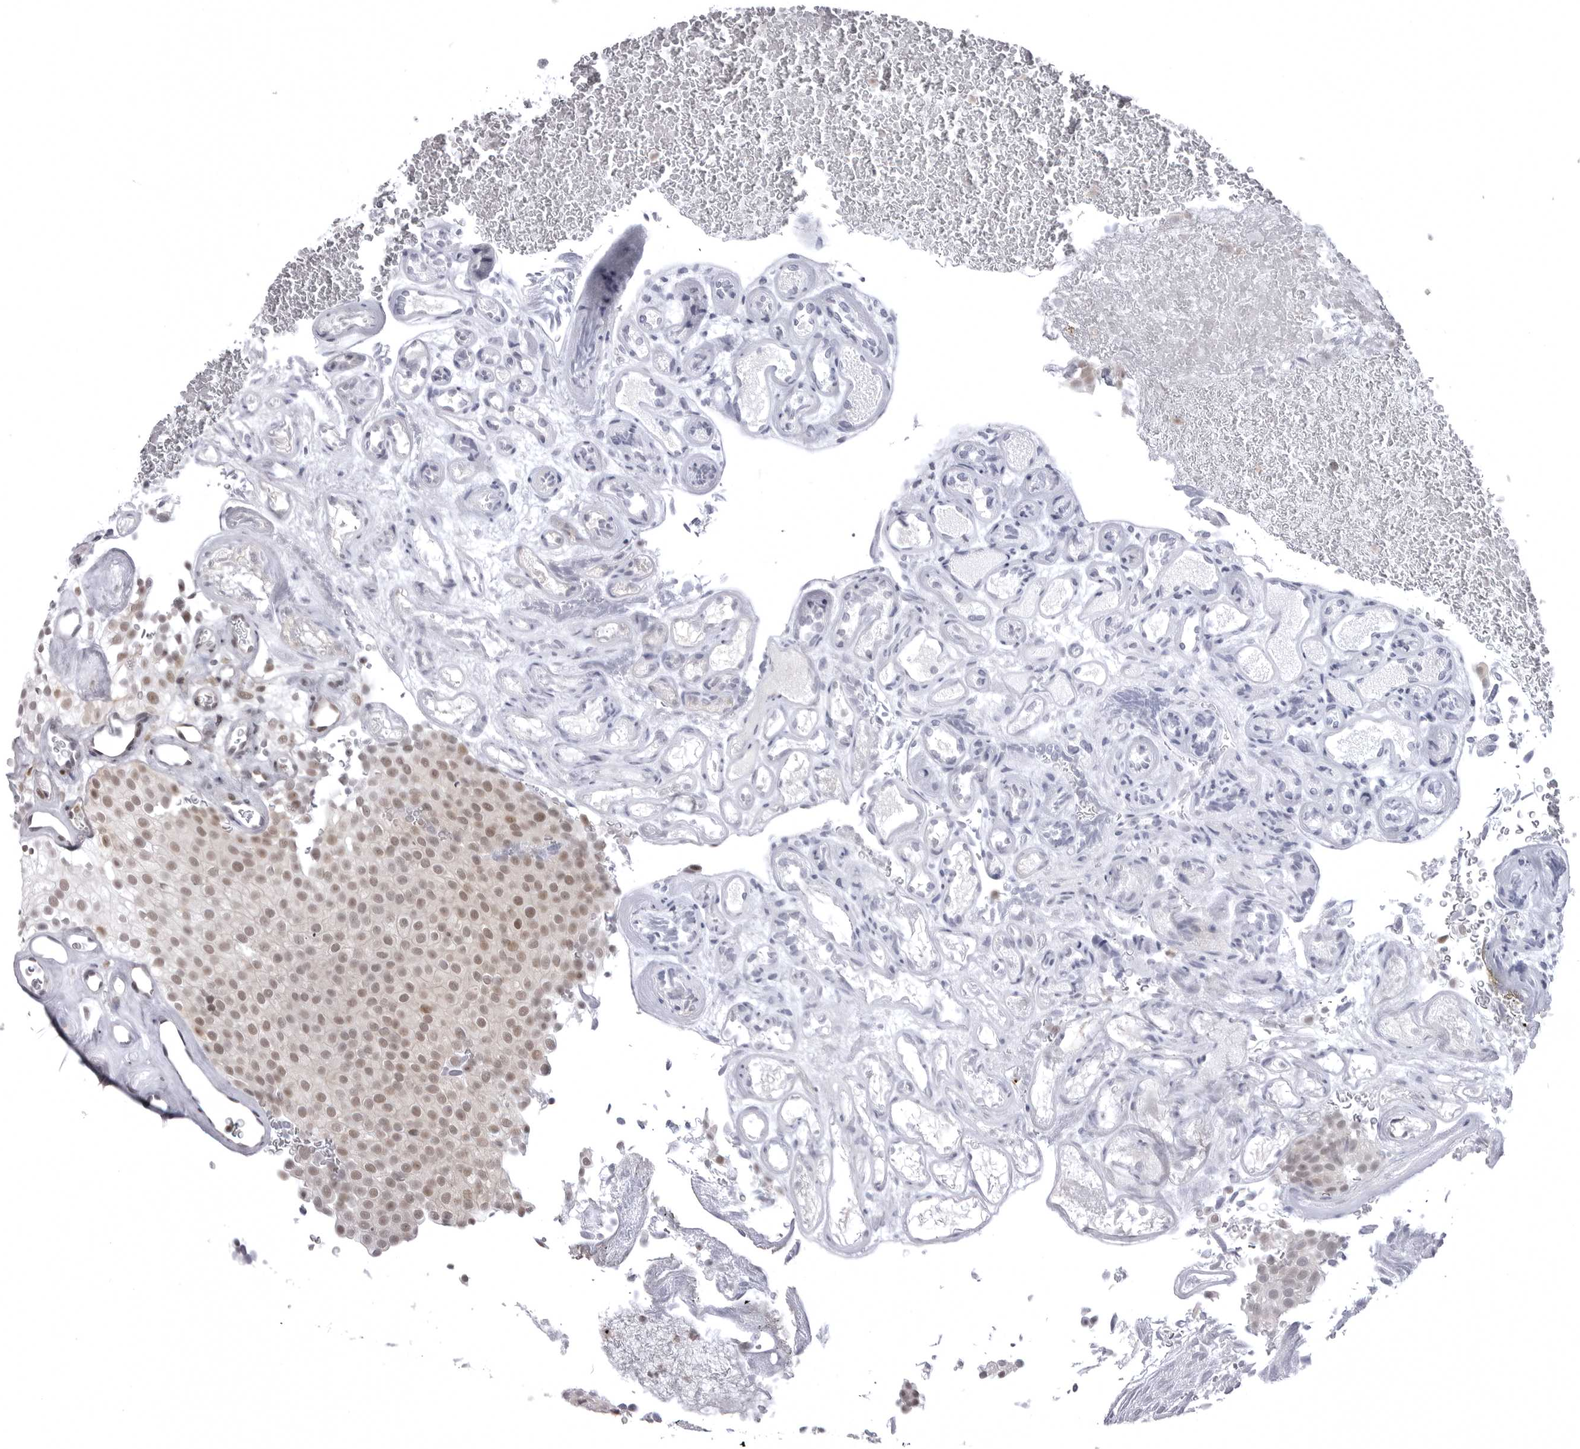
{"staining": {"intensity": "weak", "quantity": ">75%", "location": "nuclear"}, "tissue": "urothelial cancer", "cell_type": "Tumor cells", "image_type": "cancer", "snomed": [{"axis": "morphology", "description": "Urothelial carcinoma, Low grade"}, {"axis": "topography", "description": "Urinary bladder"}], "caption": "Protein analysis of low-grade urothelial carcinoma tissue demonstrates weak nuclear staining in about >75% of tumor cells.", "gene": "PTK2B", "patient": {"sex": "male", "age": 78}}